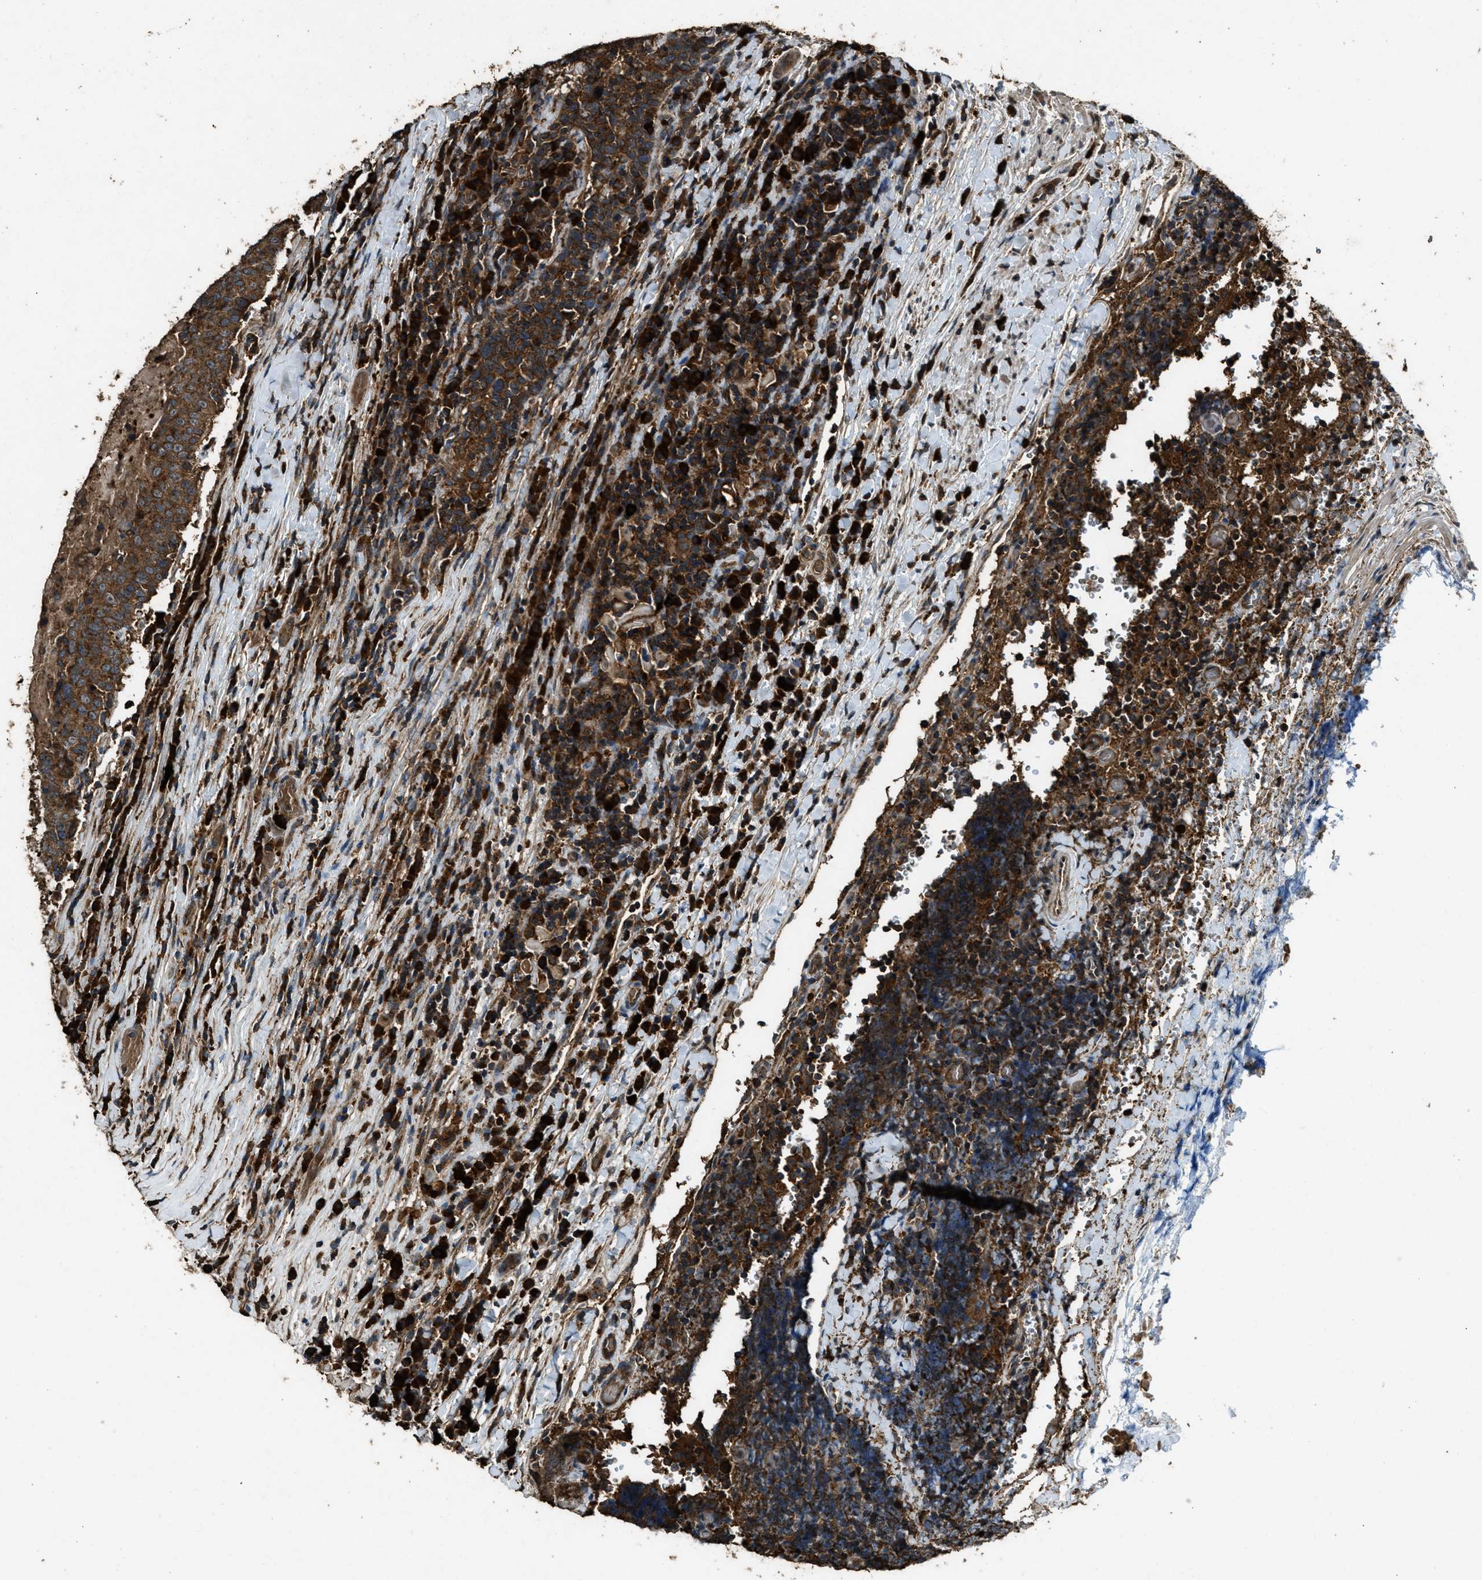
{"staining": {"intensity": "strong", "quantity": ">75%", "location": "cytoplasmic/membranous"}, "tissue": "head and neck cancer", "cell_type": "Tumor cells", "image_type": "cancer", "snomed": [{"axis": "morphology", "description": "Squamous cell carcinoma, NOS"}, {"axis": "morphology", "description": "Squamous cell carcinoma, metastatic, NOS"}, {"axis": "topography", "description": "Lymph node"}, {"axis": "topography", "description": "Head-Neck"}], "caption": "Approximately >75% of tumor cells in human head and neck cancer (squamous cell carcinoma) demonstrate strong cytoplasmic/membranous protein expression as visualized by brown immunohistochemical staining.", "gene": "MAP3K8", "patient": {"sex": "male", "age": 62}}